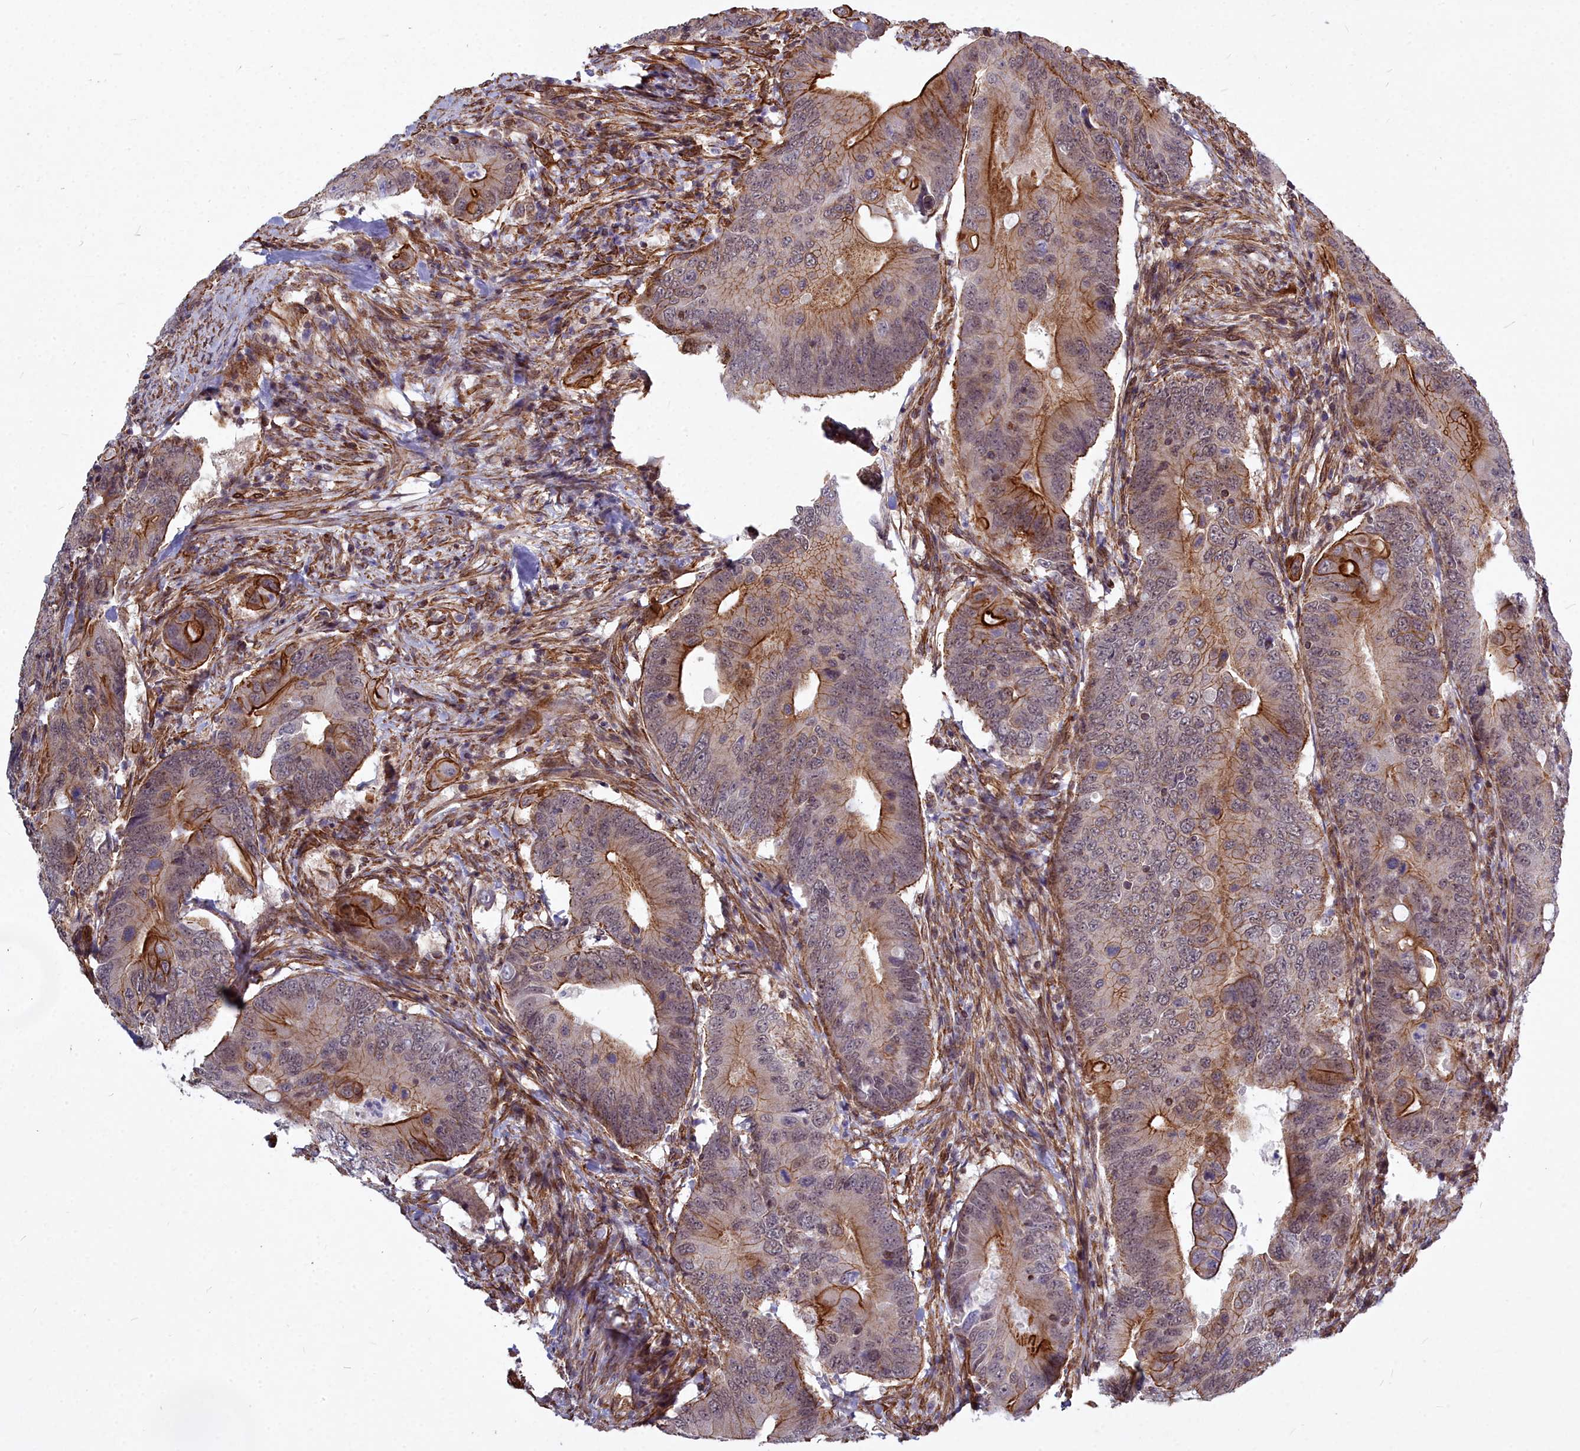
{"staining": {"intensity": "strong", "quantity": "<25%", "location": "cytoplasmic/membranous"}, "tissue": "colorectal cancer", "cell_type": "Tumor cells", "image_type": "cancer", "snomed": [{"axis": "morphology", "description": "Adenocarcinoma, NOS"}, {"axis": "topography", "description": "Colon"}], "caption": "DAB (3,3'-diaminobenzidine) immunohistochemical staining of human adenocarcinoma (colorectal) exhibits strong cytoplasmic/membranous protein positivity in about <25% of tumor cells.", "gene": "YJU2", "patient": {"sex": "male", "age": 71}}